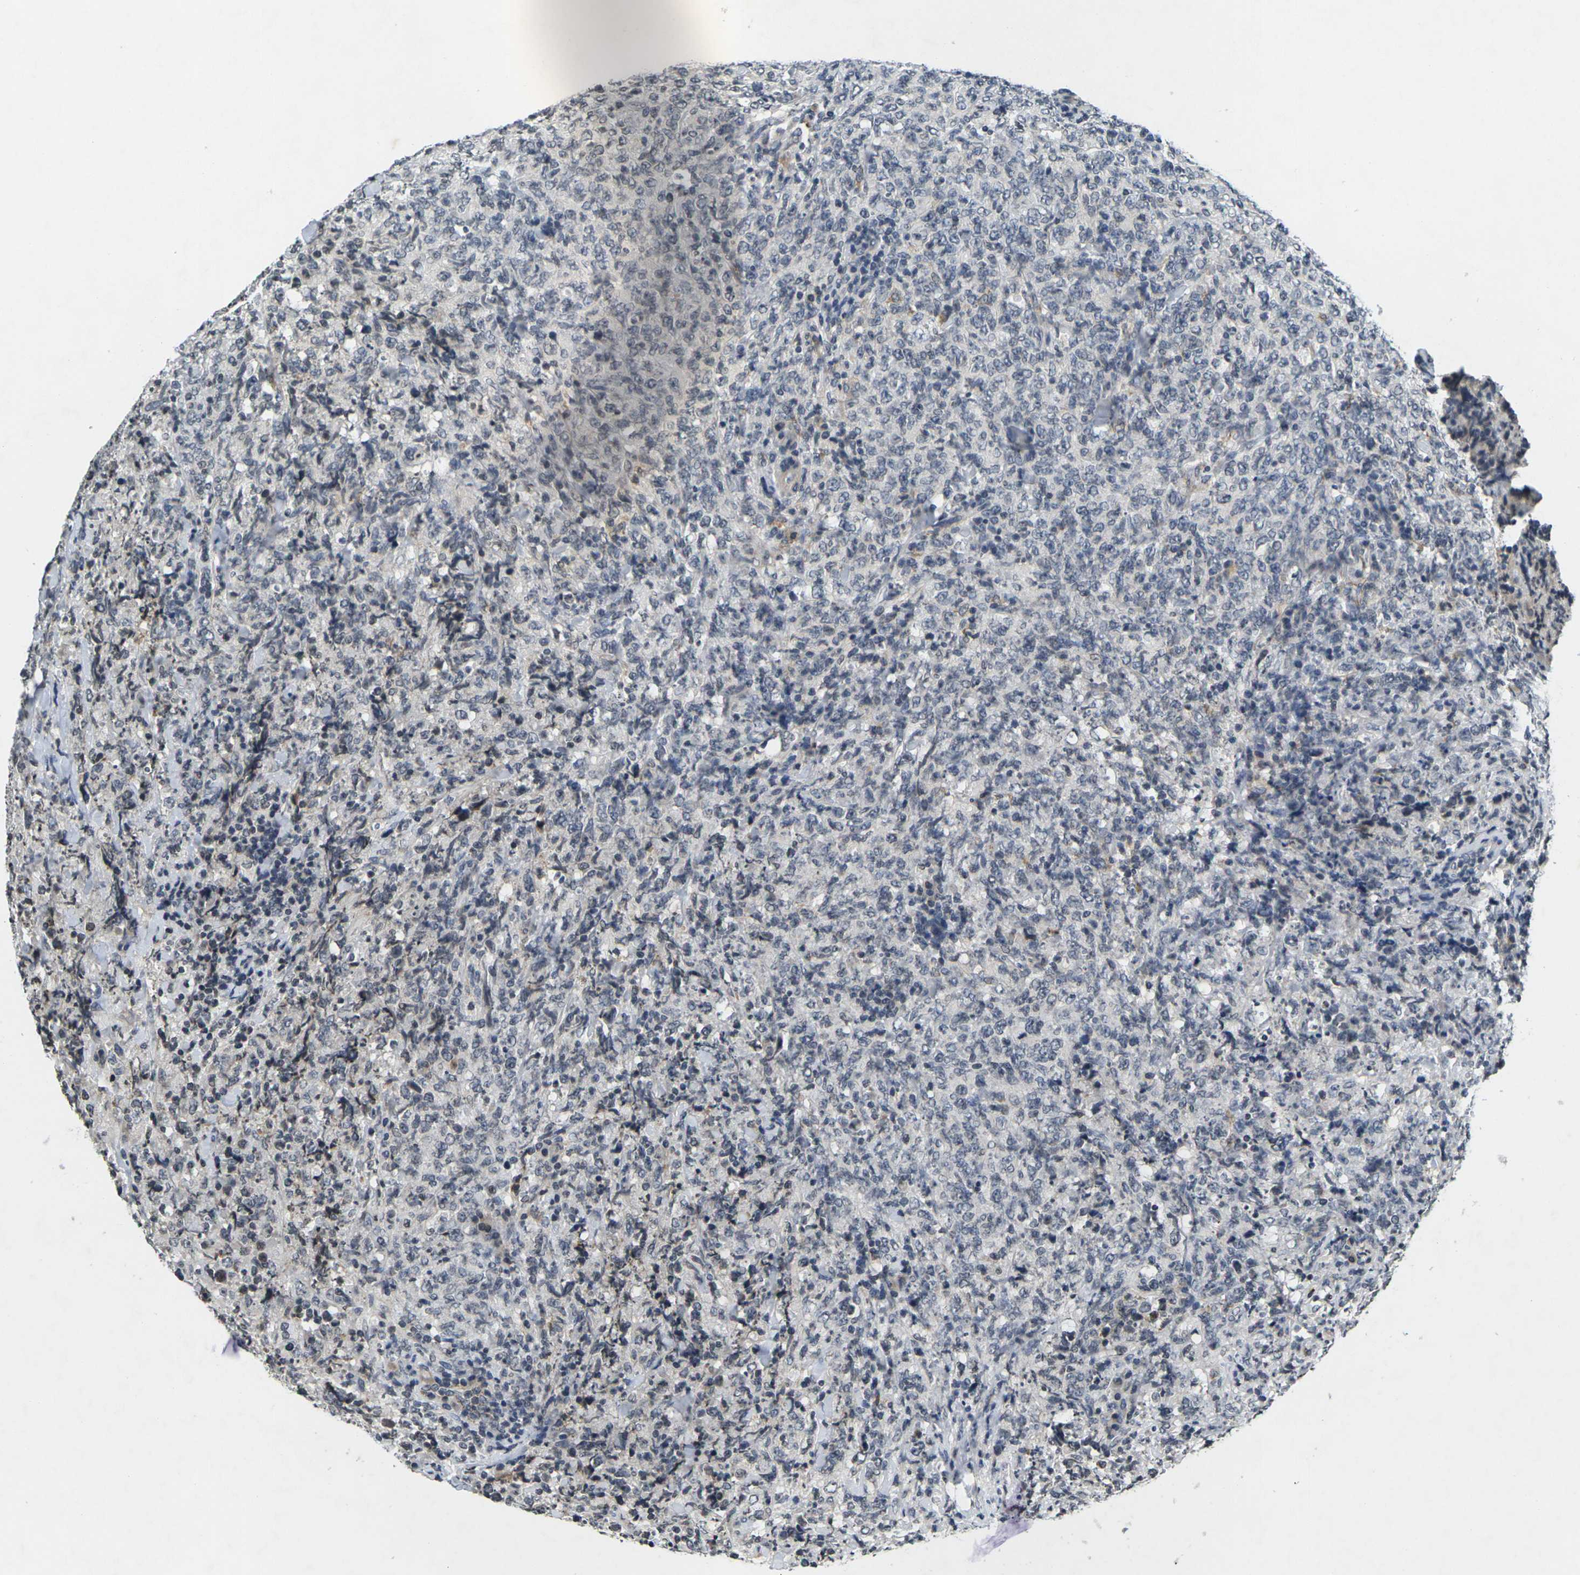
{"staining": {"intensity": "negative", "quantity": "none", "location": "none"}, "tissue": "lymphoma", "cell_type": "Tumor cells", "image_type": "cancer", "snomed": [{"axis": "morphology", "description": "Malignant lymphoma, non-Hodgkin's type, High grade"}, {"axis": "topography", "description": "Tonsil"}], "caption": "Malignant lymphoma, non-Hodgkin's type (high-grade) was stained to show a protein in brown. There is no significant positivity in tumor cells. (DAB immunohistochemistry (IHC) visualized using brightfield microscopy, high magnification).", "gene": "C1QC", "patient": {"sex": "female", "age": 36}}